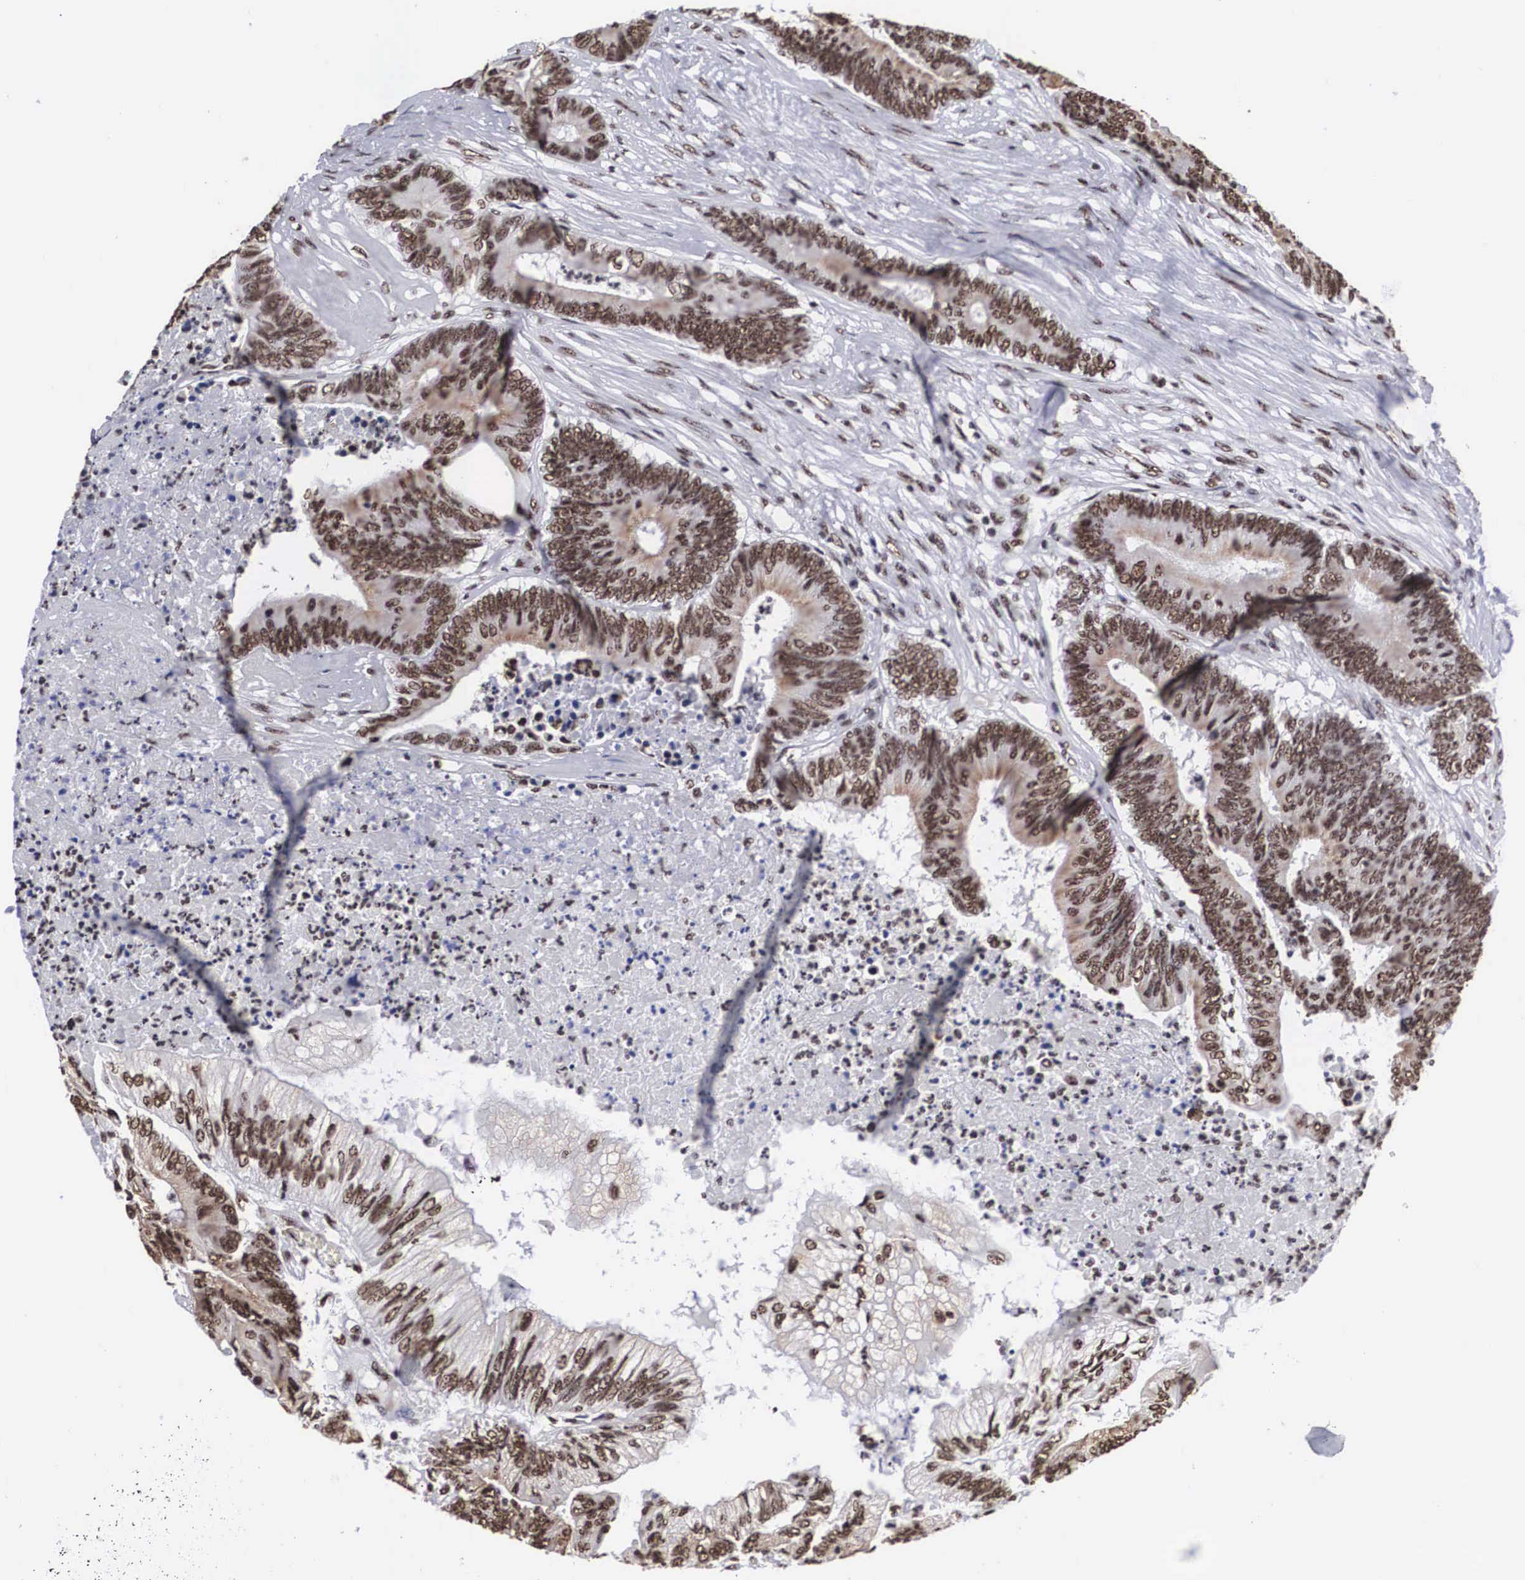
{"staining": {"intensity": "moderate", "quantity": ">75%", "location": "nuclear"}, "tissue": "colorectal cancer", "cell_type": "Tumor cells", "image_type": "cancer", "snomed": [{"axis": "morphology", "description": "Adenocarcinoma, NOS"}, {"axis": "topography", "description": "Colon"}], "caption": "A brown stain shows moderate nuclear expression of a protein in human colorectal cancer tumor cells.", "gene": "ACIN1", "patient": {"sex": "male", "age": 65}}